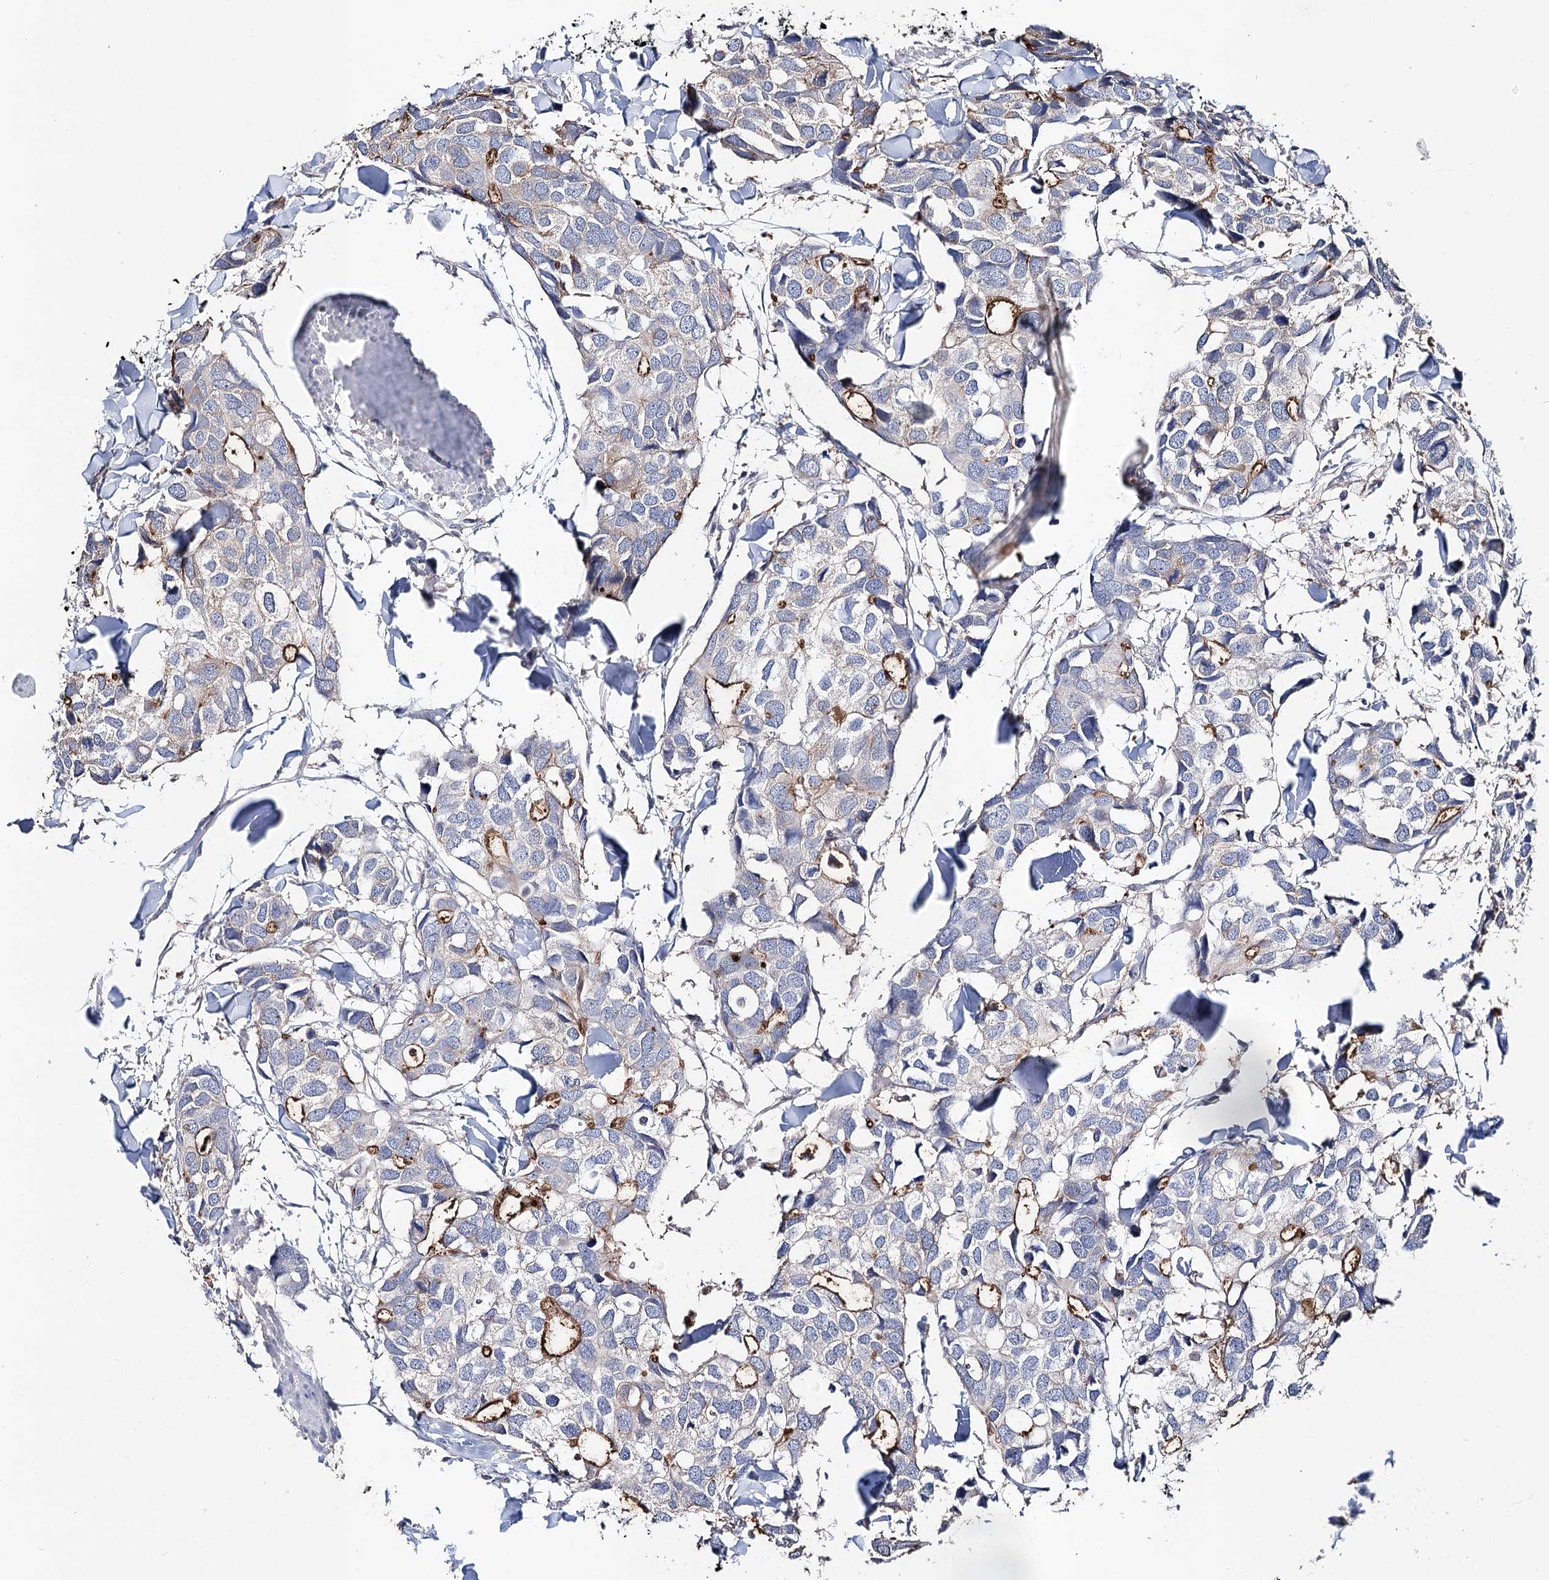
{"staining": {"intensity": "negative", "quantity": "none", "location": "none"}, "tissue": "breast cancer", "cell_type": "Tumor cells", "image_type": "cancer", "snomed": [{"axis": "morphology", "description": "Duct carcinoma"}, {"axis": "topography", "description": "Breast"}], "caption": "A high-resolution image shows IHC staining of breast cancer, which exhibits no significant expression in tumor cells.", "gene": "UGP2", "patient": {"sex": "female", "age": 83}}